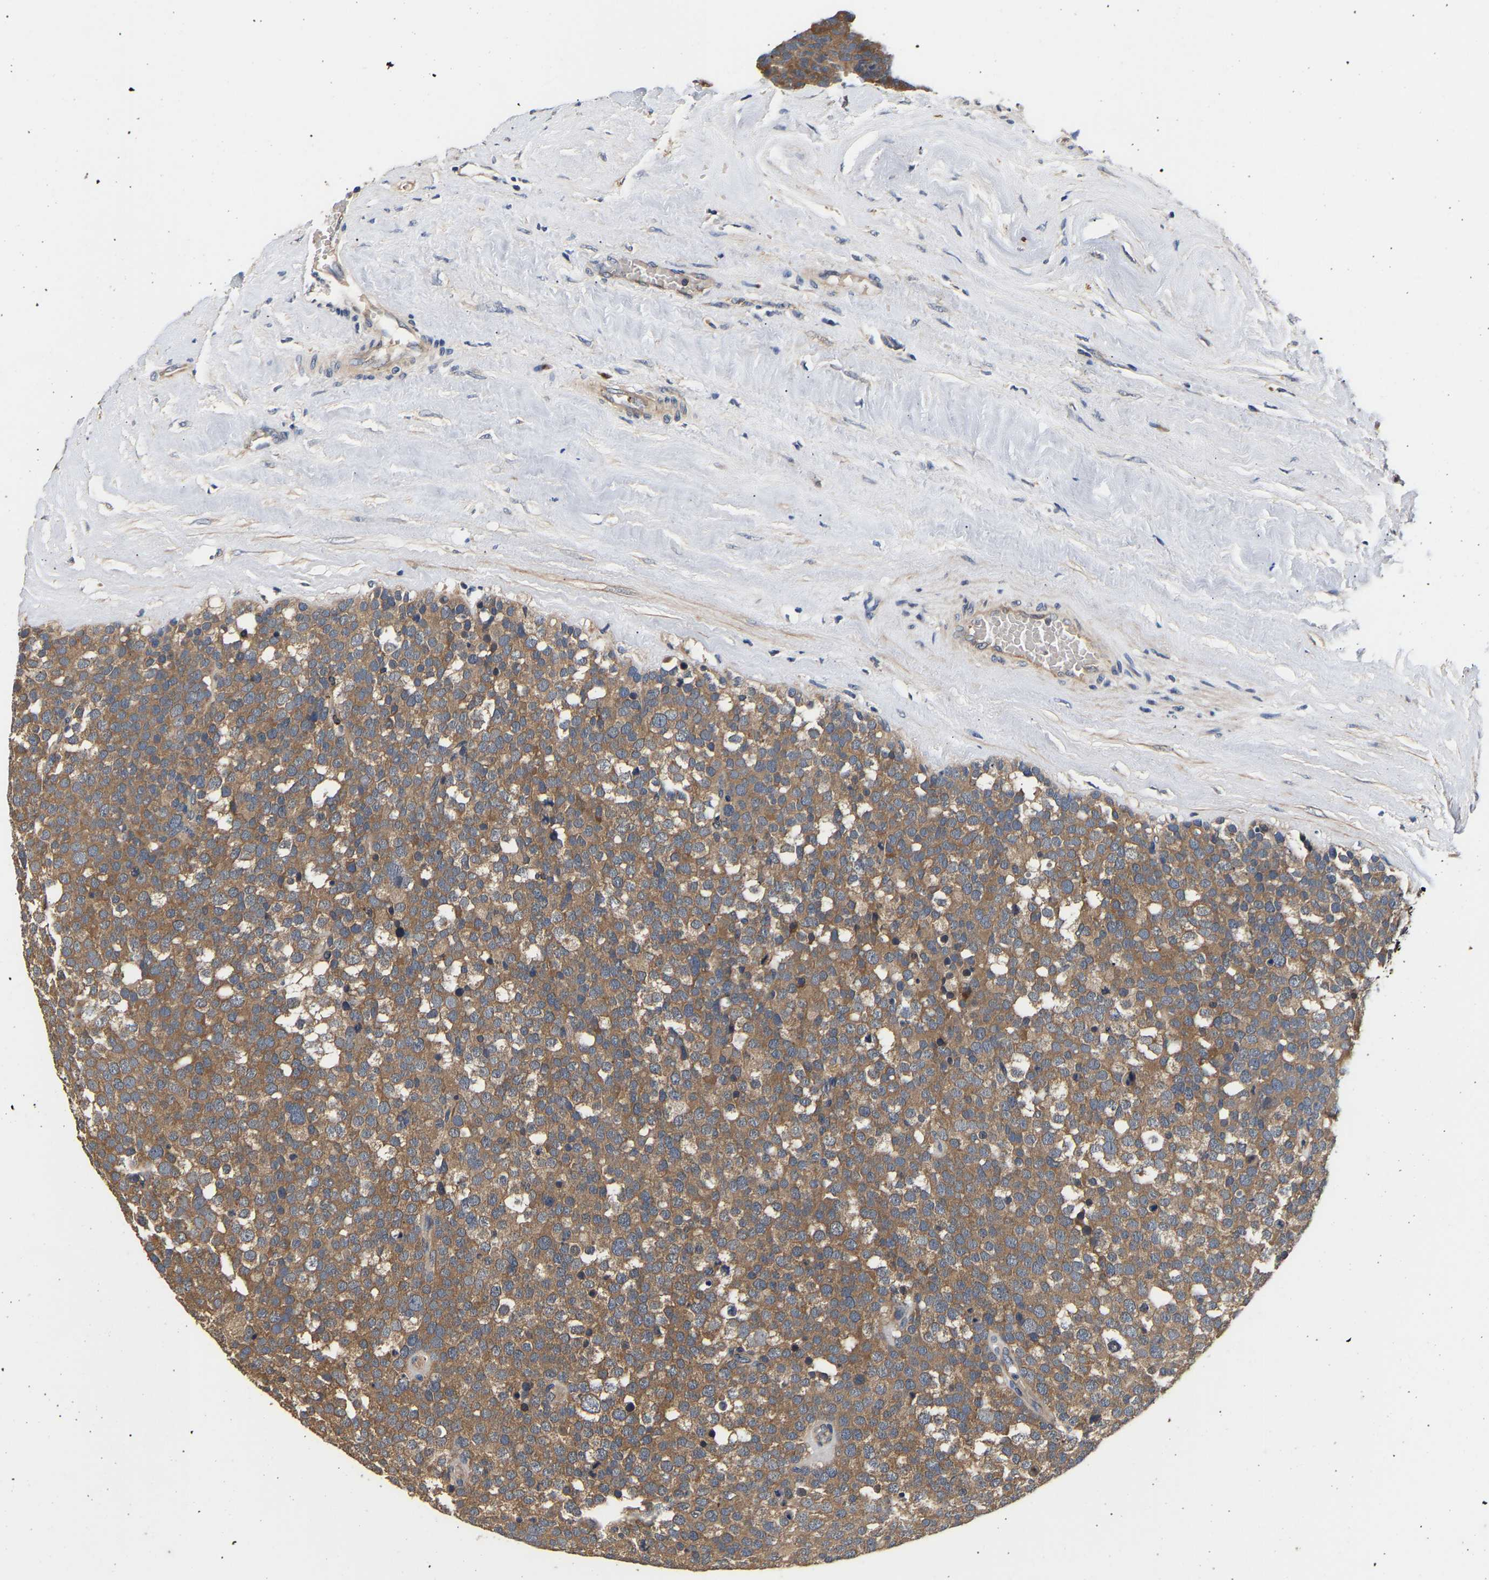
{"staining": {"intensity": "moderate", "quantity": ">75%", "location": "cytoplasmic/membranous"}, "tissue": "testis cancer", "cell_type": "Tumor cells", "image_type": "cancer", "snomed": [{"axis": "morphology", "description": "Normal tissue, NOS"}, {"axis": "morphology", "description": "Seminoma, NOS"}, {"axis": "topography", "description": "Testis"}], "caption": "Immunohistochemical staining of testis cancer exhibits moderate cytoplasmic/membranous protein expression in about >75% of tumor cells.", "gene": "LRBA", "patient": {"sex": "male", "age": 71}}